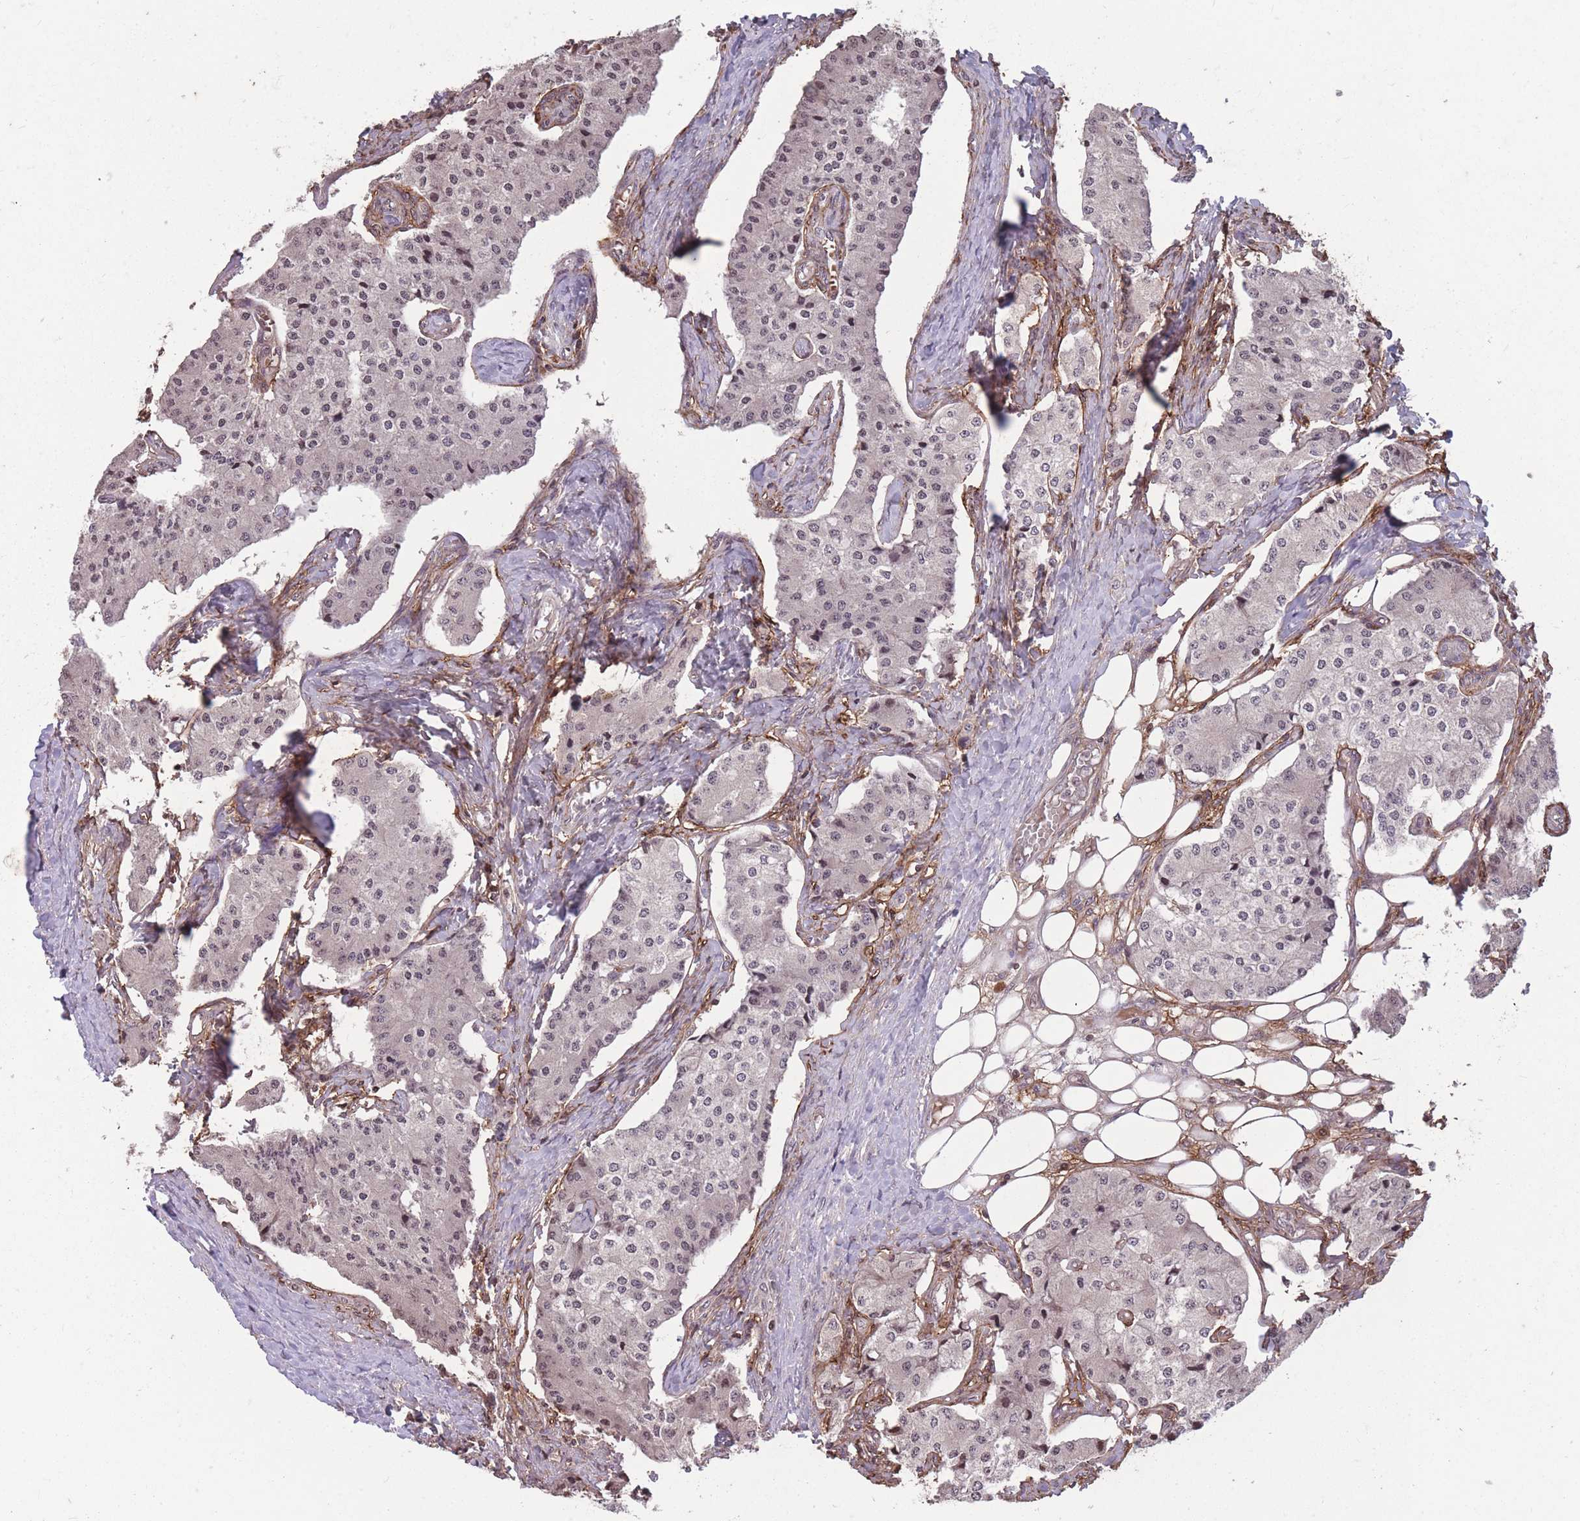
{"staining": {"intensity": "weak", "quantity": "<25%", "location": "nuclear"}, "tissue": "carcinoid", "cell_type": "Tumor cells", "image_type": "cancer", "snomed": [{"axis": "morphology", "description": "Carcinoid, malignant, NOS"}, {"axis": "topography", "description": "Colon"}], "caption": "Immunohistochemical staining of malignant carcinoid shows no significant positivity in tumor cells. (Stains: DAB immunohistochemistry with hematoxylin counter stain, Microscopy: brightfield microscopy at high magnification).", "gene": "GGT5", "patient": {"sex": "female", "age": 52}}